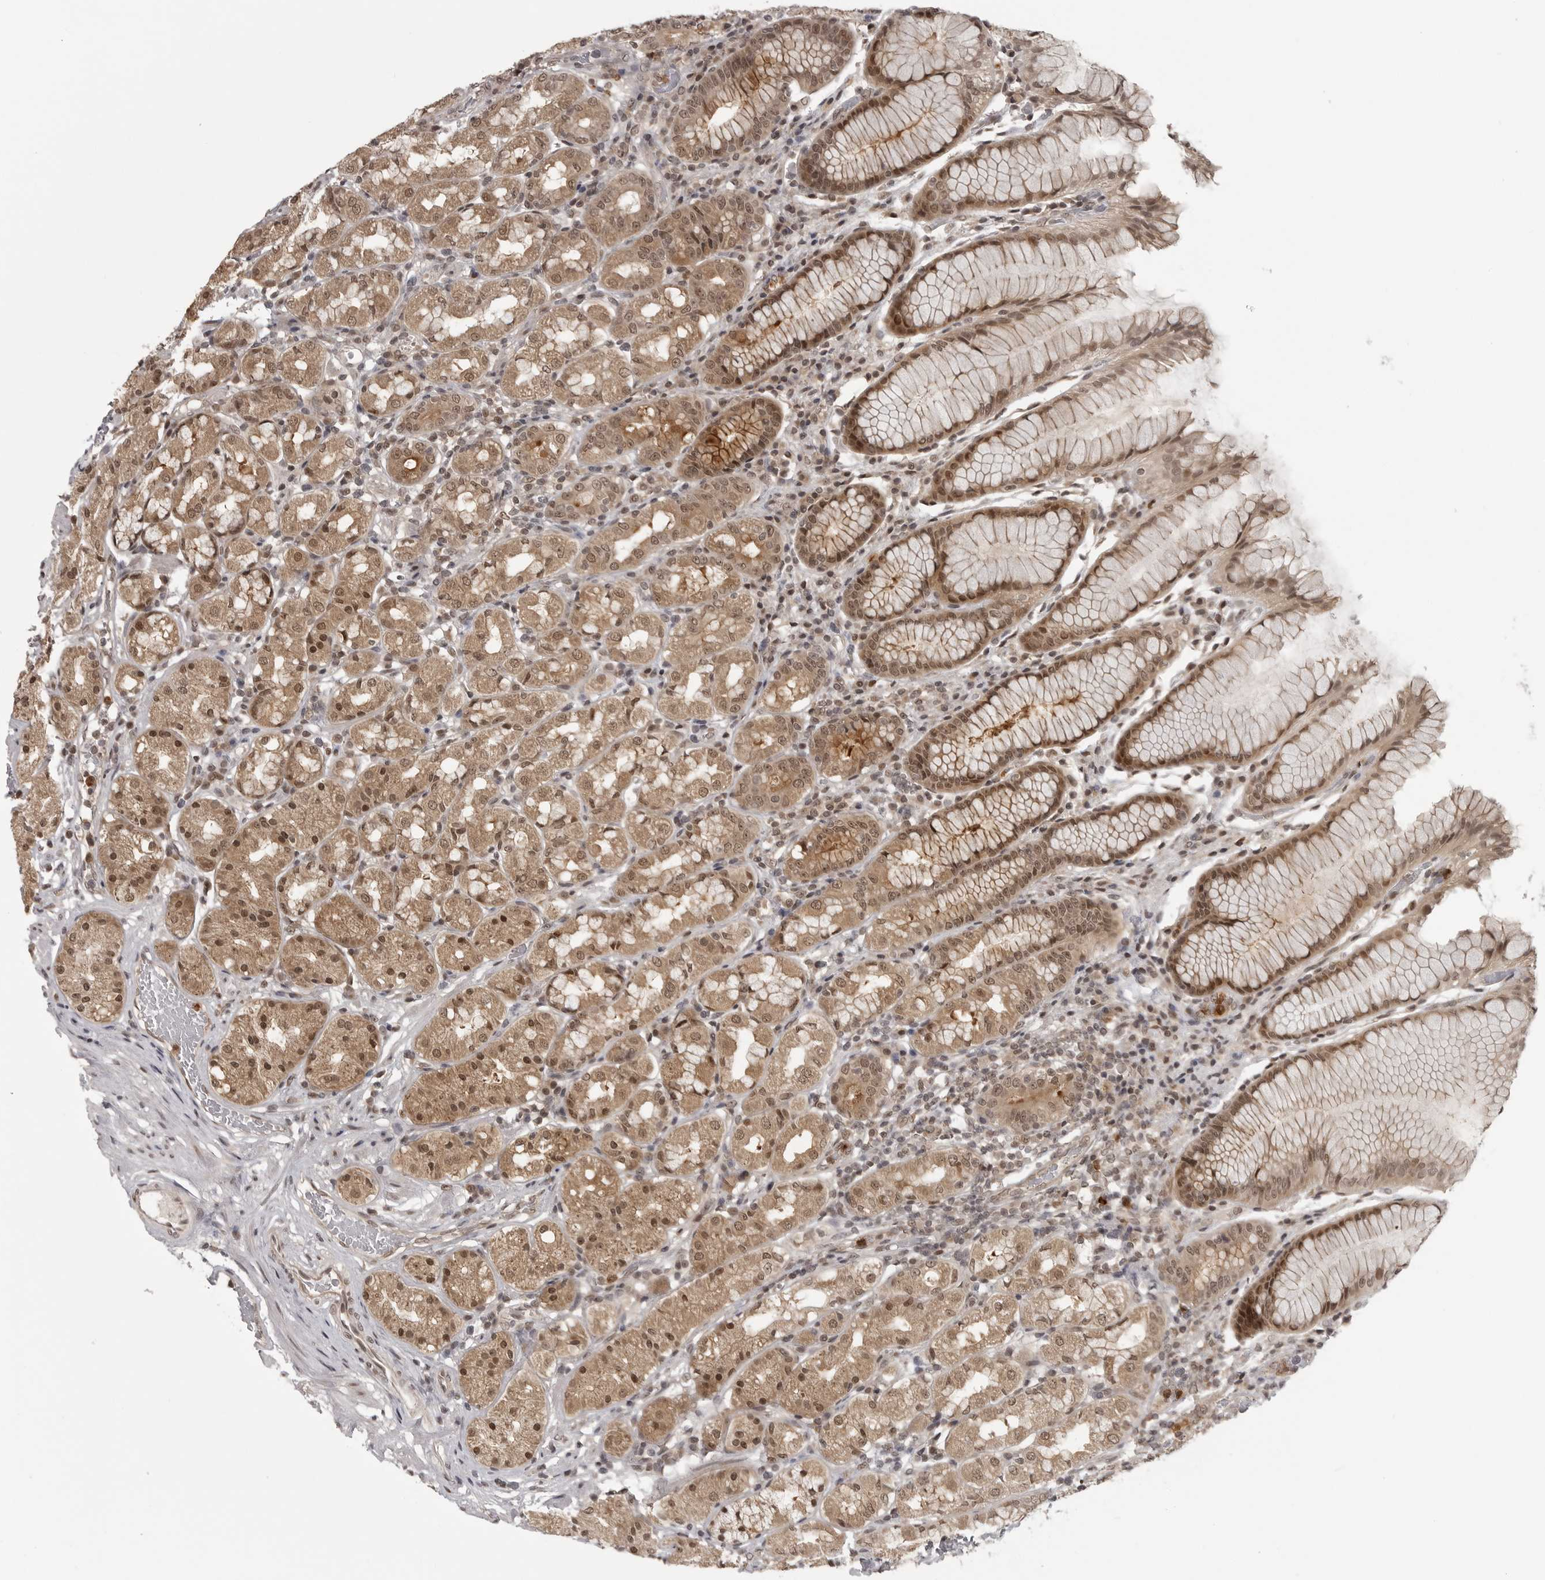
{"staining": {"intensity": "moderate", "quantity": ">75%", "location": "cytoplasmic/membranous,nuclear"}, "tissue": "stomach", "cell_type": "Glandular cells", "image_type": "normal", "snomed": [{"axis": "morphology", "description": "Normal tissue, NOS"}, {"axis": "topography", "description": "Stomach, lower"}], "caption": "Moderate cytoplasmic/membranous,nuclear protein staining is identified in about >75% of glandular cells in stomach. The protein of interest is shown in brown color, while the nuclei are stained blue.", "gene": "PEG3", "patient": {"sex": "female", "age": 56}}